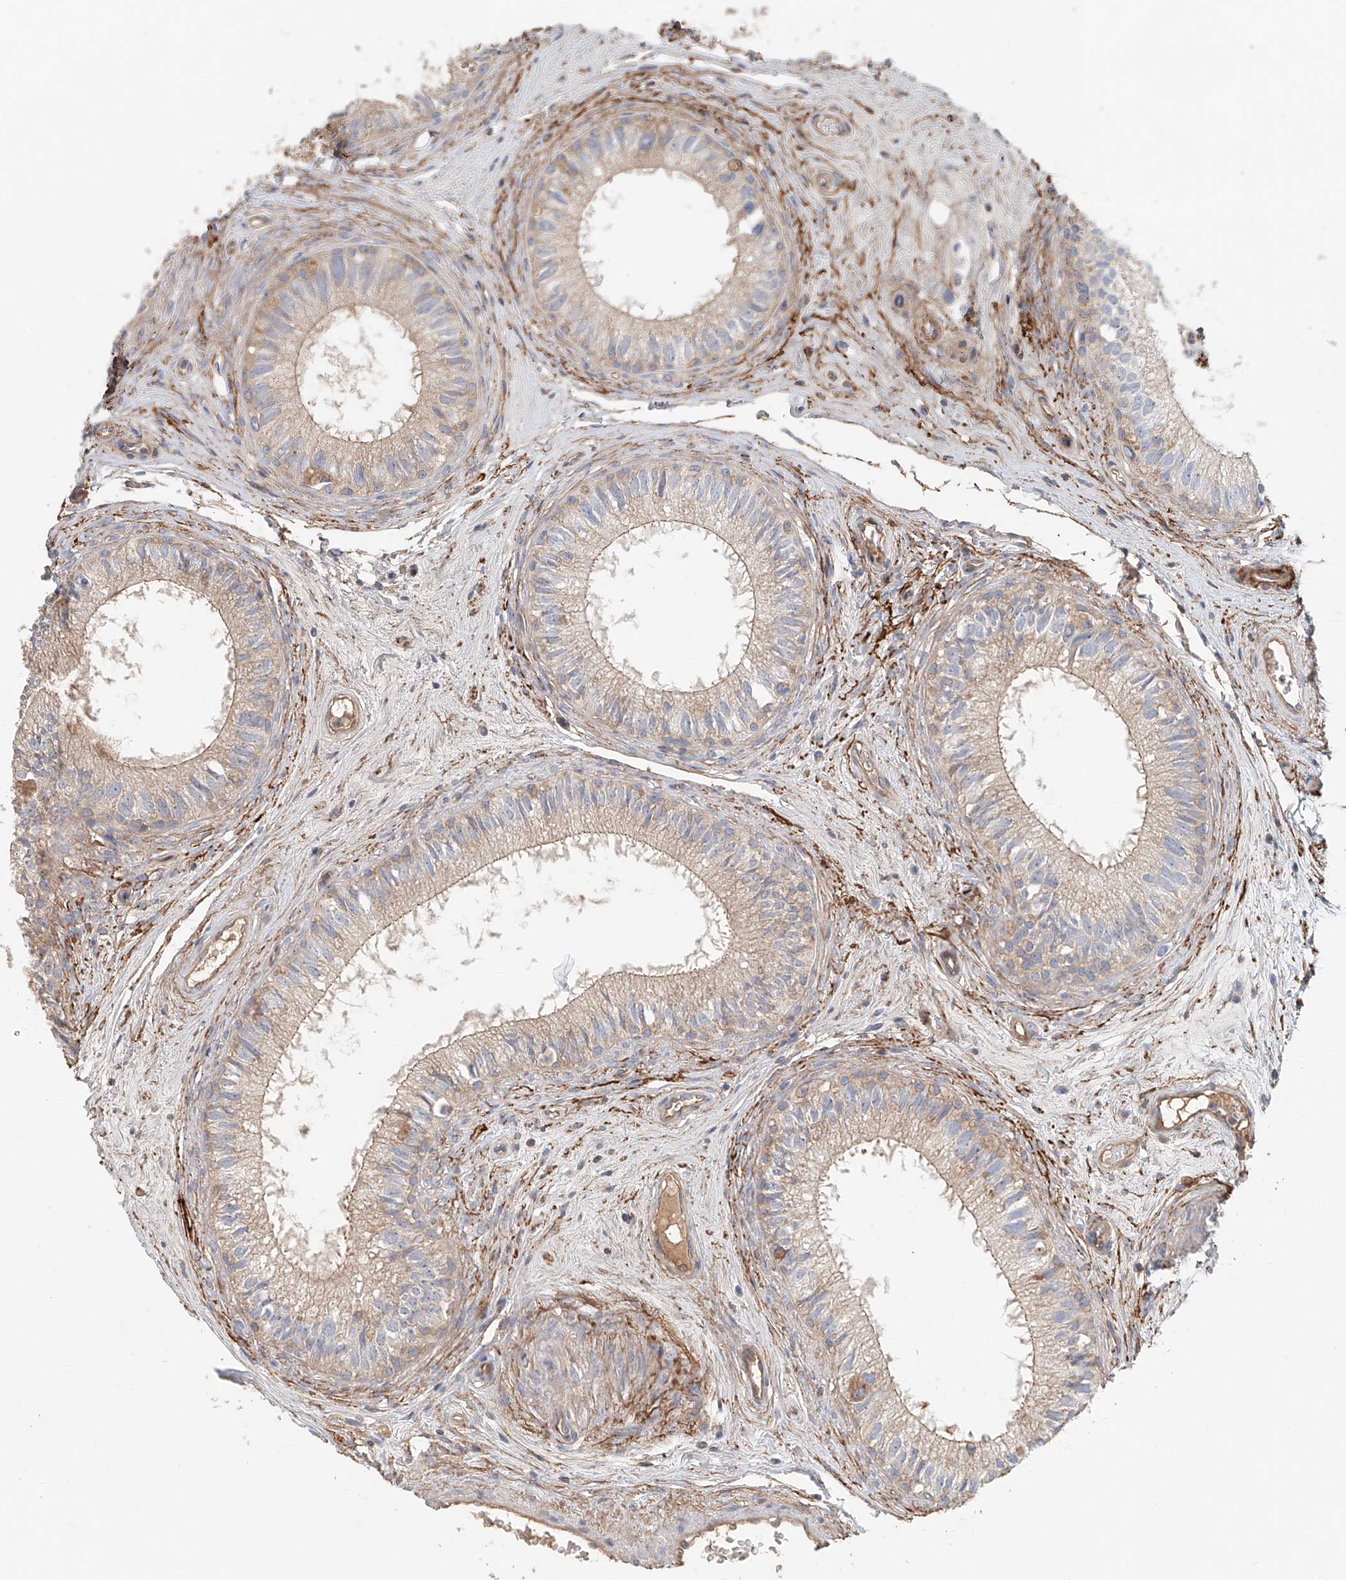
{"staining": {"intensity": "moderate", "quantity": "<25%", "location": "cytoplasmic/membranous"}, "tissue": "epididymis", "cell_type": "Glandular cells", "image_type": "normal", "snomed": [{"axis": "morphology", "description": "Normal tissue, NOS"}, {"axis": "topography", "description": "Epididymis"}], "caption": "A low amount of moderate cytoplasmic/membranous positivity is present in about <25% of glandular cells in benign epididymis.", "gene": "FRYL", "patient": {"sex": "male", "age": 71}}